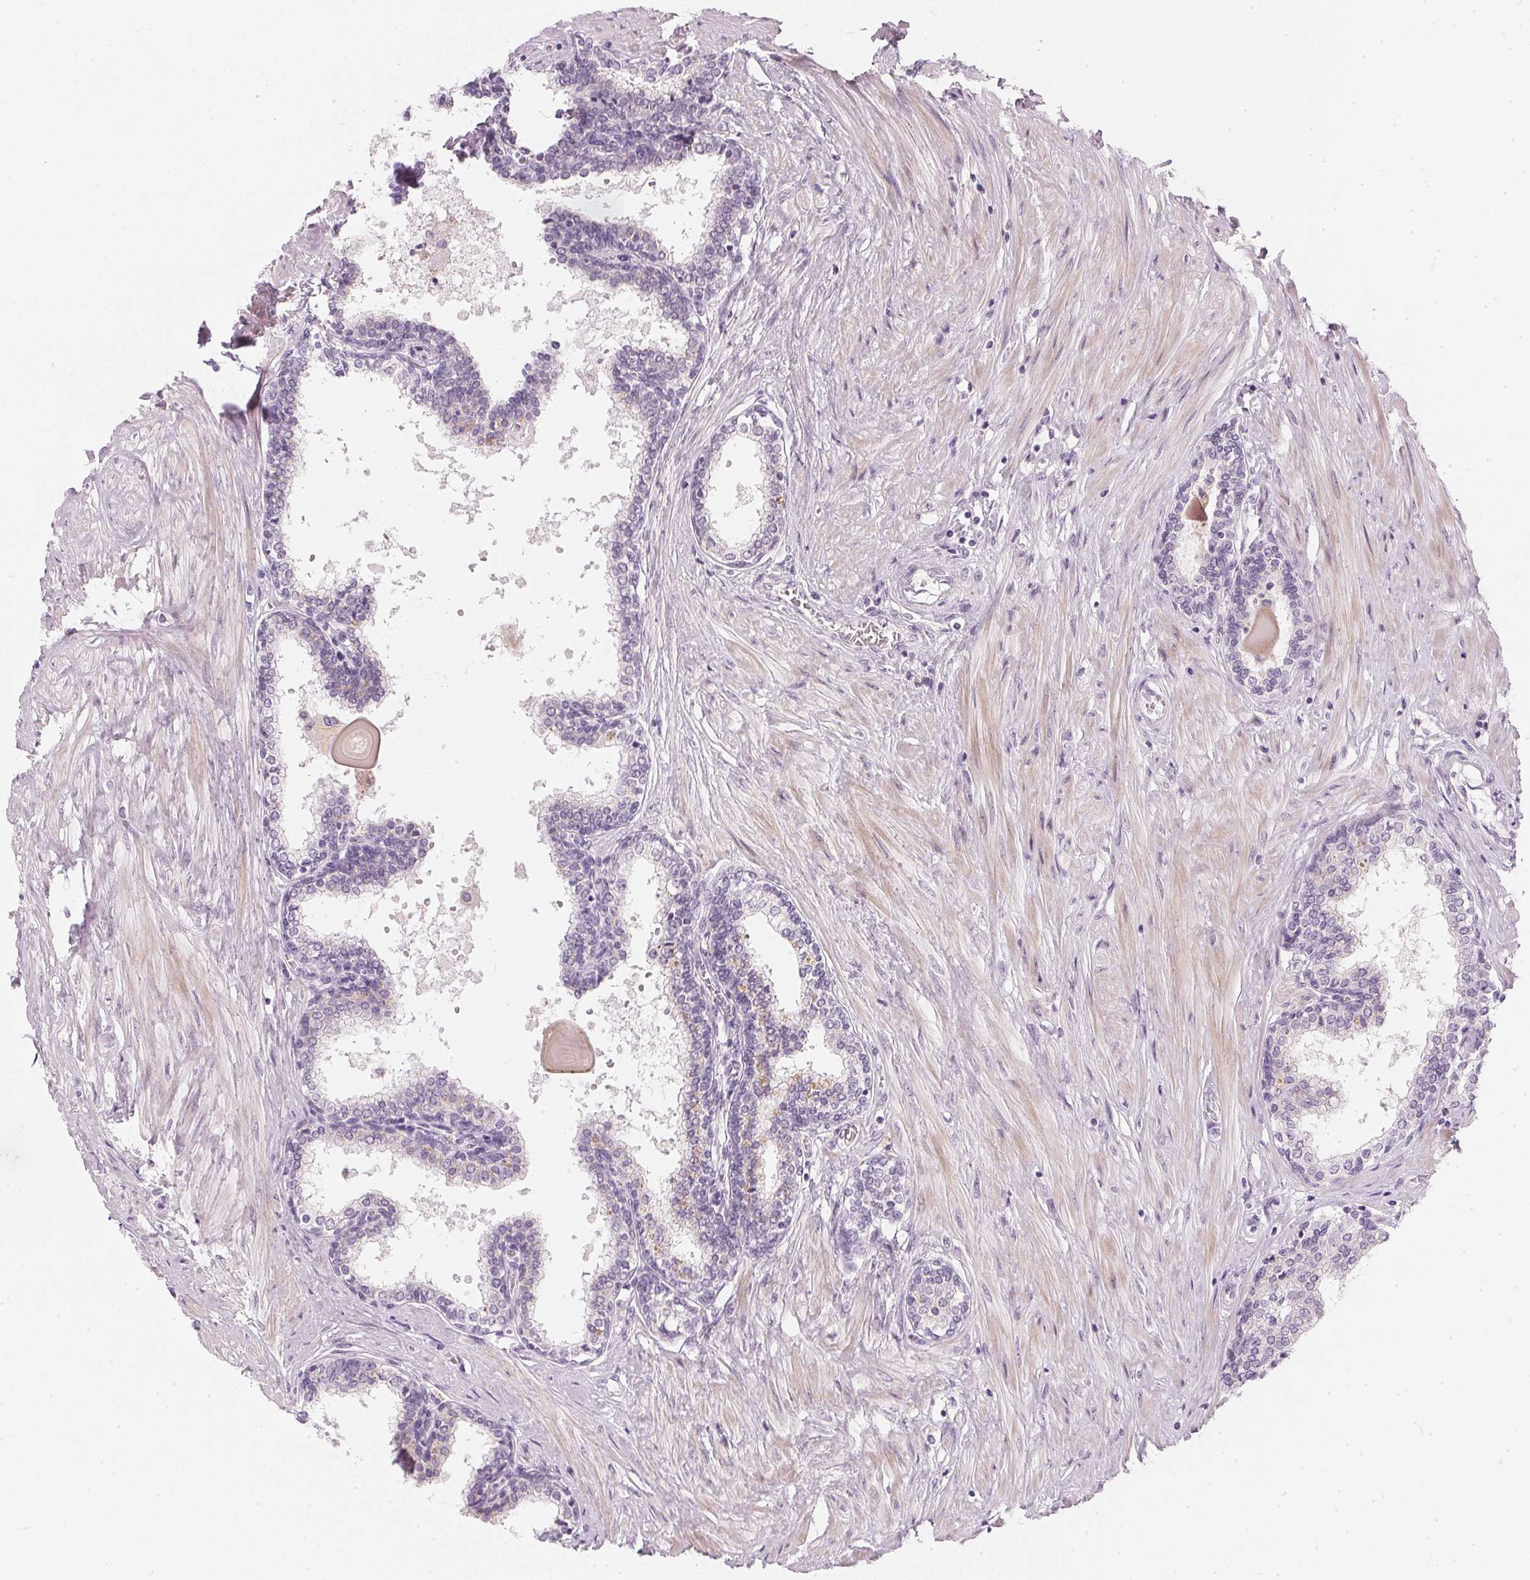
{"staining": {"intensity": "negative", "quantity": "none", "location": "none"}, "tissue": "prostate", "cell_type": "Glandular cells", "image_type": "normal", "snomed": [{"axis": "morphology", "description": "Normal tissue, NOS"}, {"axis": "topography", "description": "Prostate"}], "caption": "The photomicrograph demonstrates no significant positivity in glandular cells of prostate. The staining is performed using DAB (3,3'-diaminobenzidine) brown chromogen with nuclei counter-stained in using hematoxylin.", "gene": "CHST4", "patient": {"sex": "male", "age": 55}}